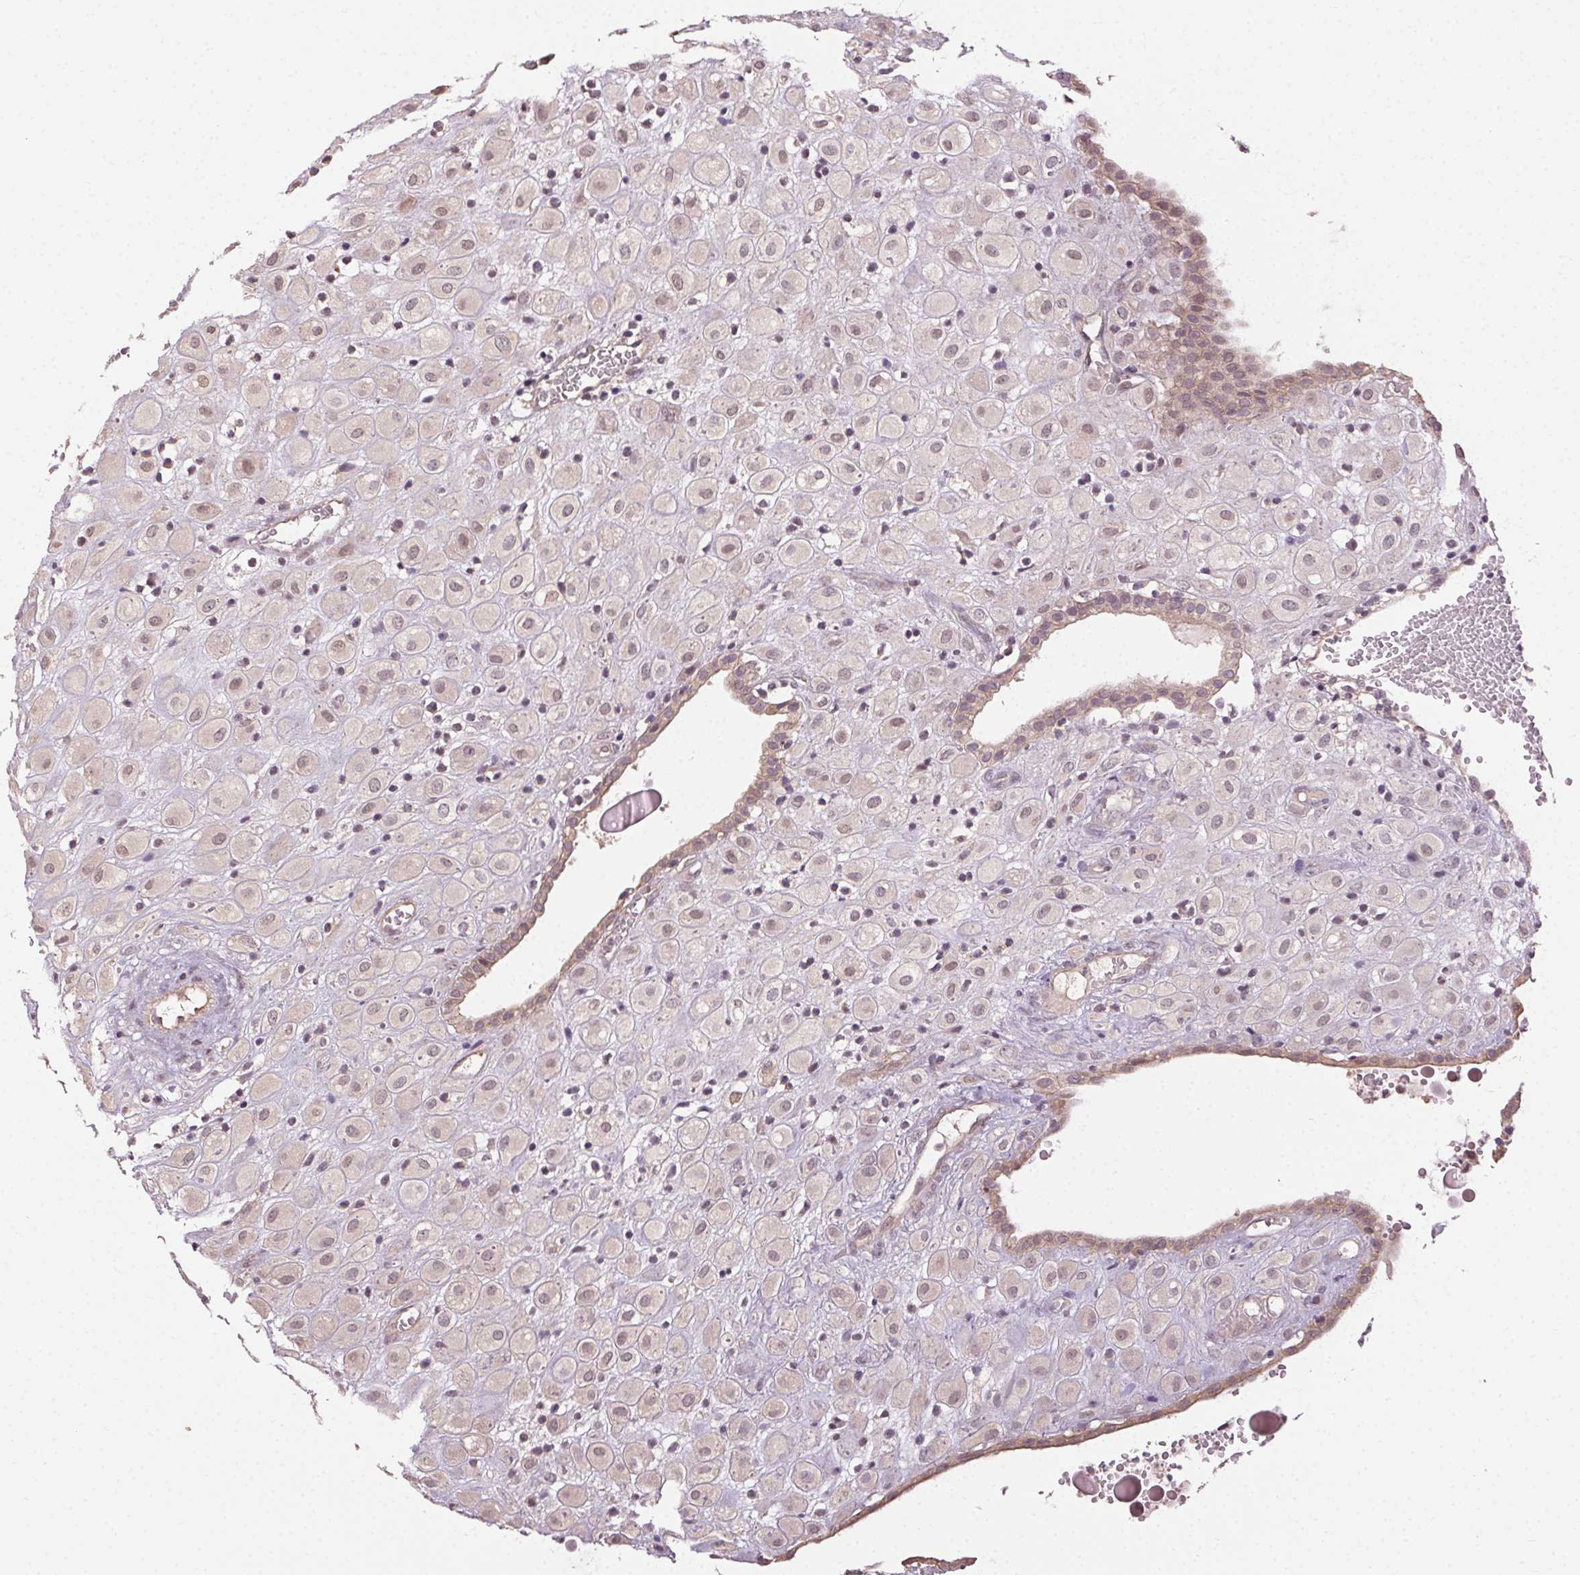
{"staining": {"intensity": "weak", "quantity": "25%-75%", "location": "cytoplasmic/membranous"}, "tissue": "placenta", "cell_type": "Decidual cells", "image_type": "normal", "snomed": [{"axis": "morphology", "description": "Normal tissue, NOS"}, {"axis": "topography", "description": "Placenta"}], "caption": "Placenta stained with a protein marker displays weak staining in decidual cells.", "gene": "ATP1B3", "patient": {"sex": "female", "age": 24}}